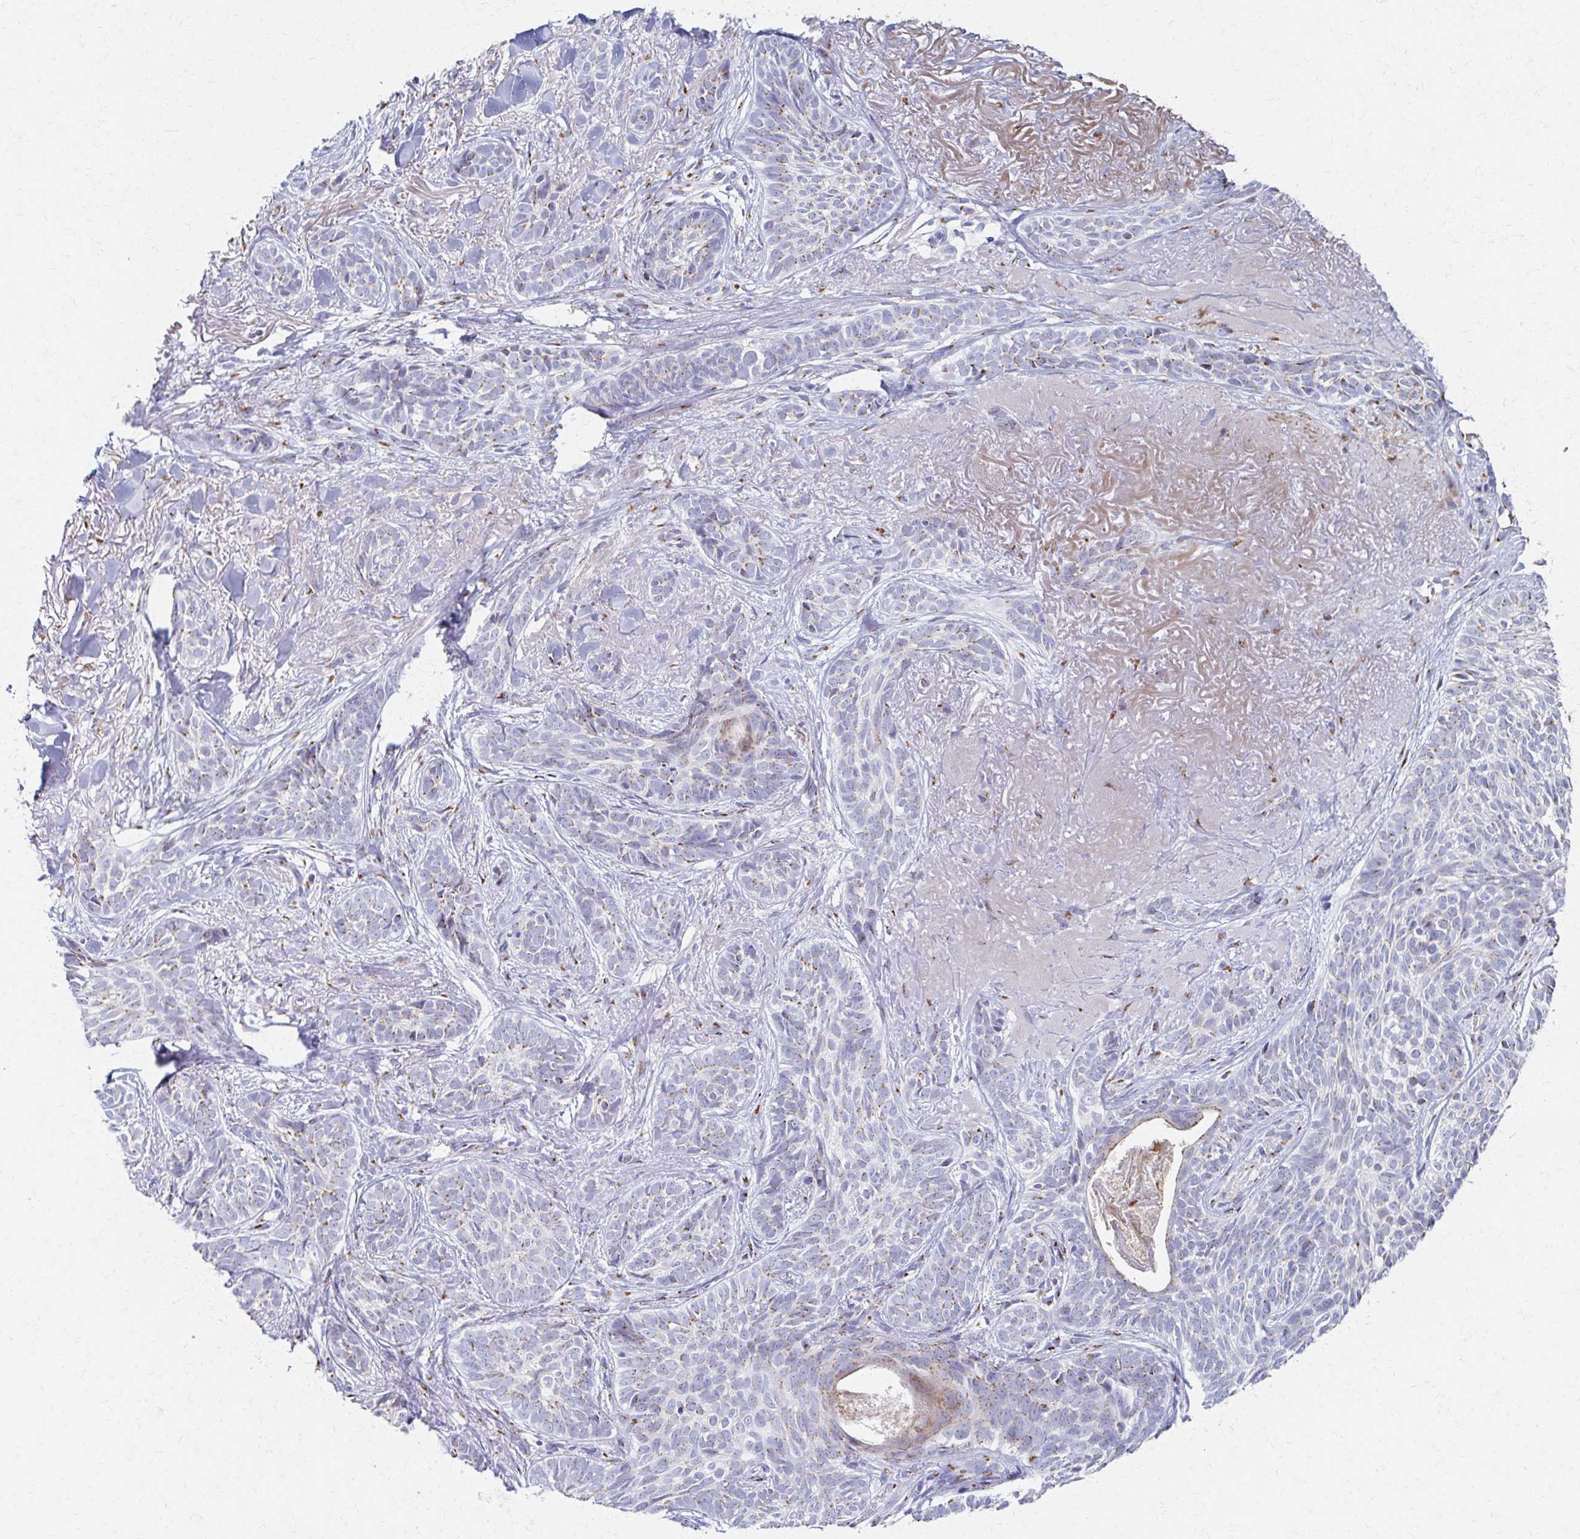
{"staining": {"intensity": "weak", "quantity": "<25%", "location": "cytoplasmic/membranous"}, "tissue": "skin cancer", "cell_type": "Tumor cells", "image_type": "cancer", "snomed": [{"axis": "morphology", "description": "Basal cell carcinoma"}, {"axis": "morphology", "description": "BCC, high aggressive"}, {"axis": "topography", "description": "Skin"}], "caption": "DAB (3,3'-diaminobenzidine) immunohistochemical staining of skin basal cell carcinoma reveals no significant expression in tumor cells.", "gene": "TM9SF1", "patient": {"sex": "female", "age": 79}}